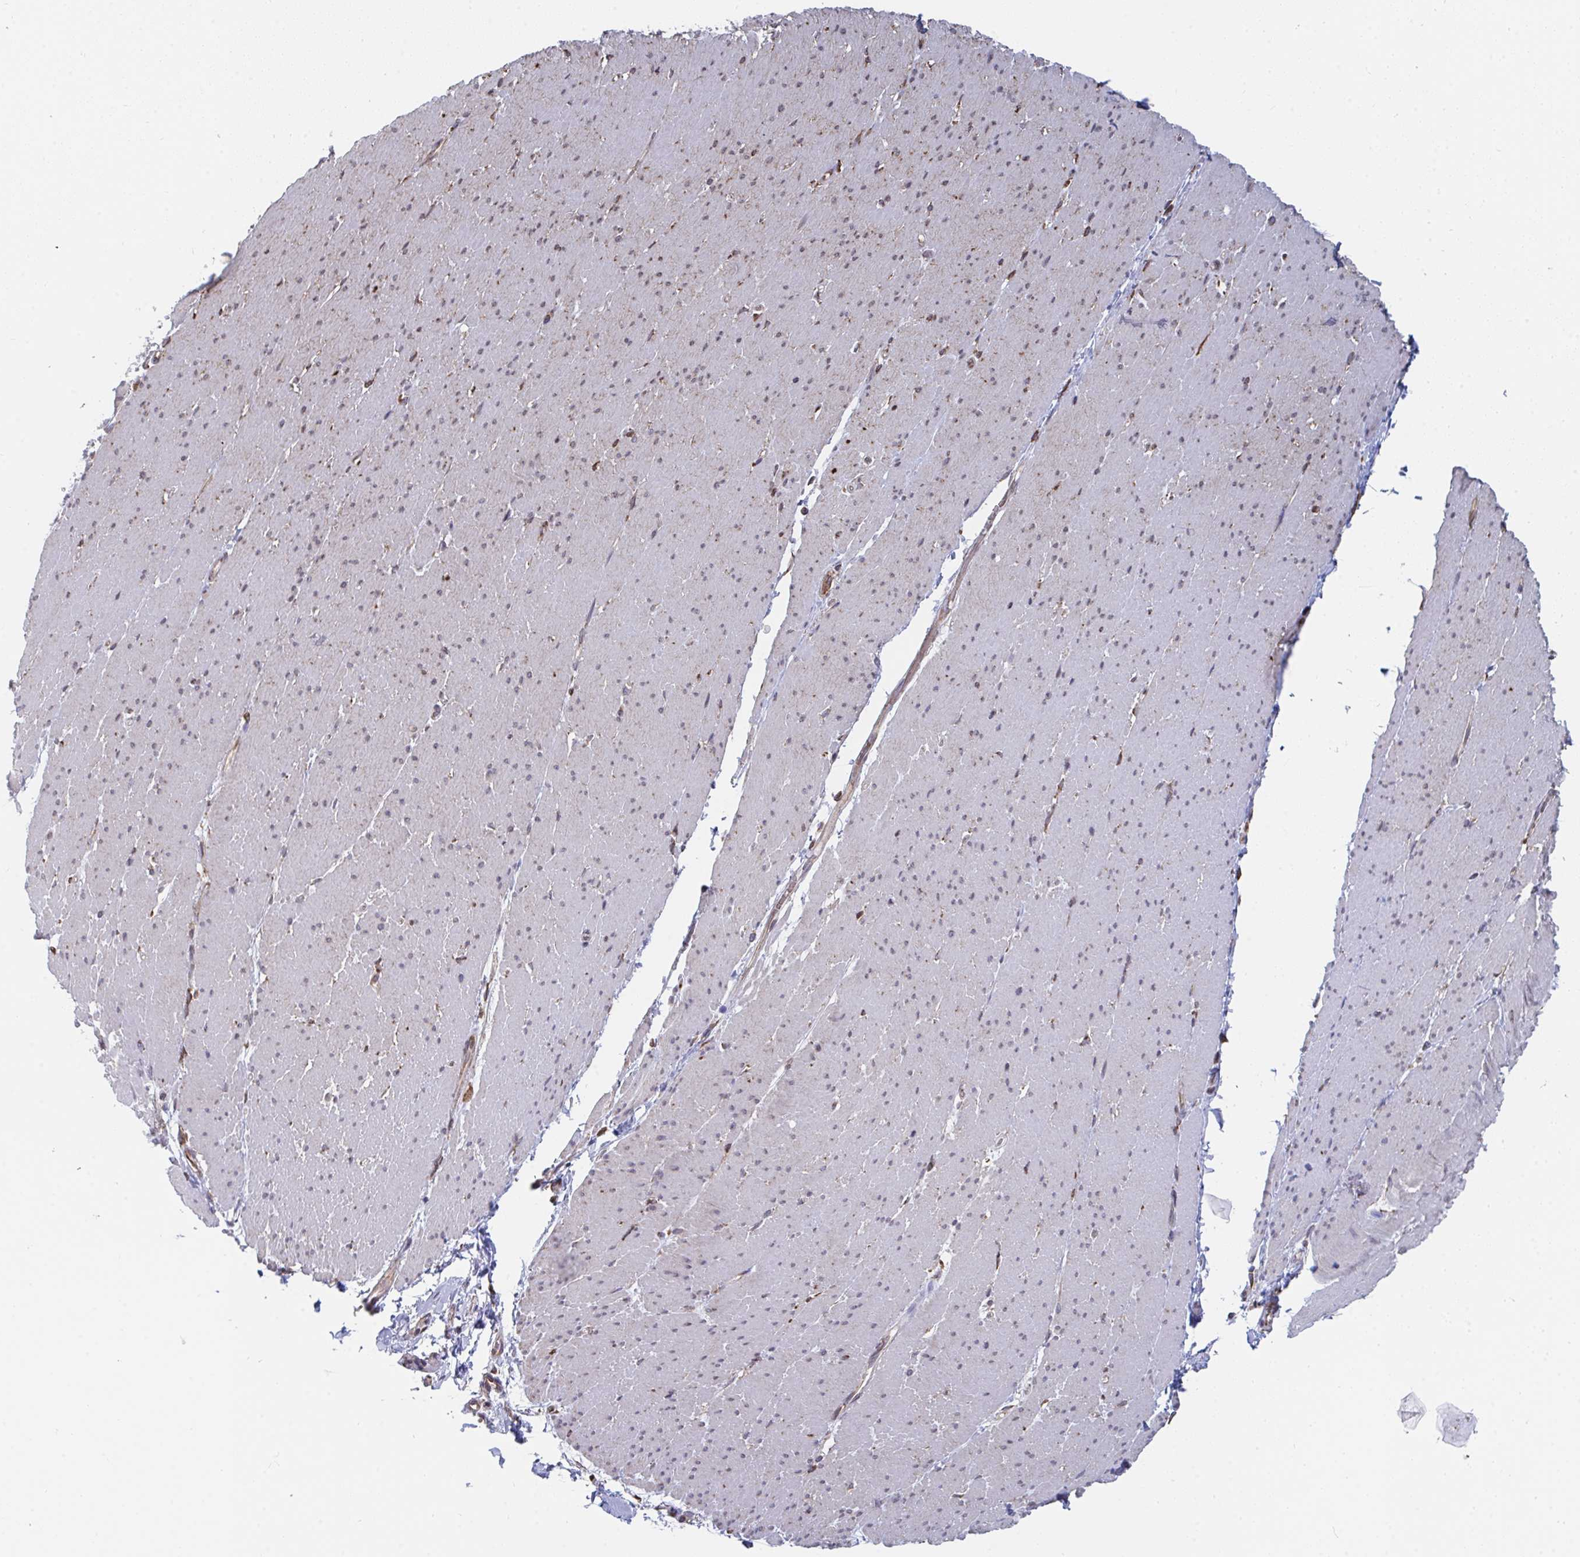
{"staining": {"intensity": "weak", "quantity": "25%-75%", "location": "cytoplasmic/membranous"}, "tissue": "smooth muscle", "cell_type": "Smooth muscle cells", "image_type": "normal", "snomed": [{"axis": "morphology", "description": "Normal tissue, NOS"}, {"axis": "topography", "description": "Smooth muscle"}, {"axis": "topography", "description": "Rectum"}], "caption": "Brown immunohistochemical staining in unremarkable smooth muscle reveals weak cytoplasmic/membranous positivity in approximately 25%-75% of smooth muscle cells.", "gene": "ELAVL1", "patient": {"sex": "male", "age": 53}}